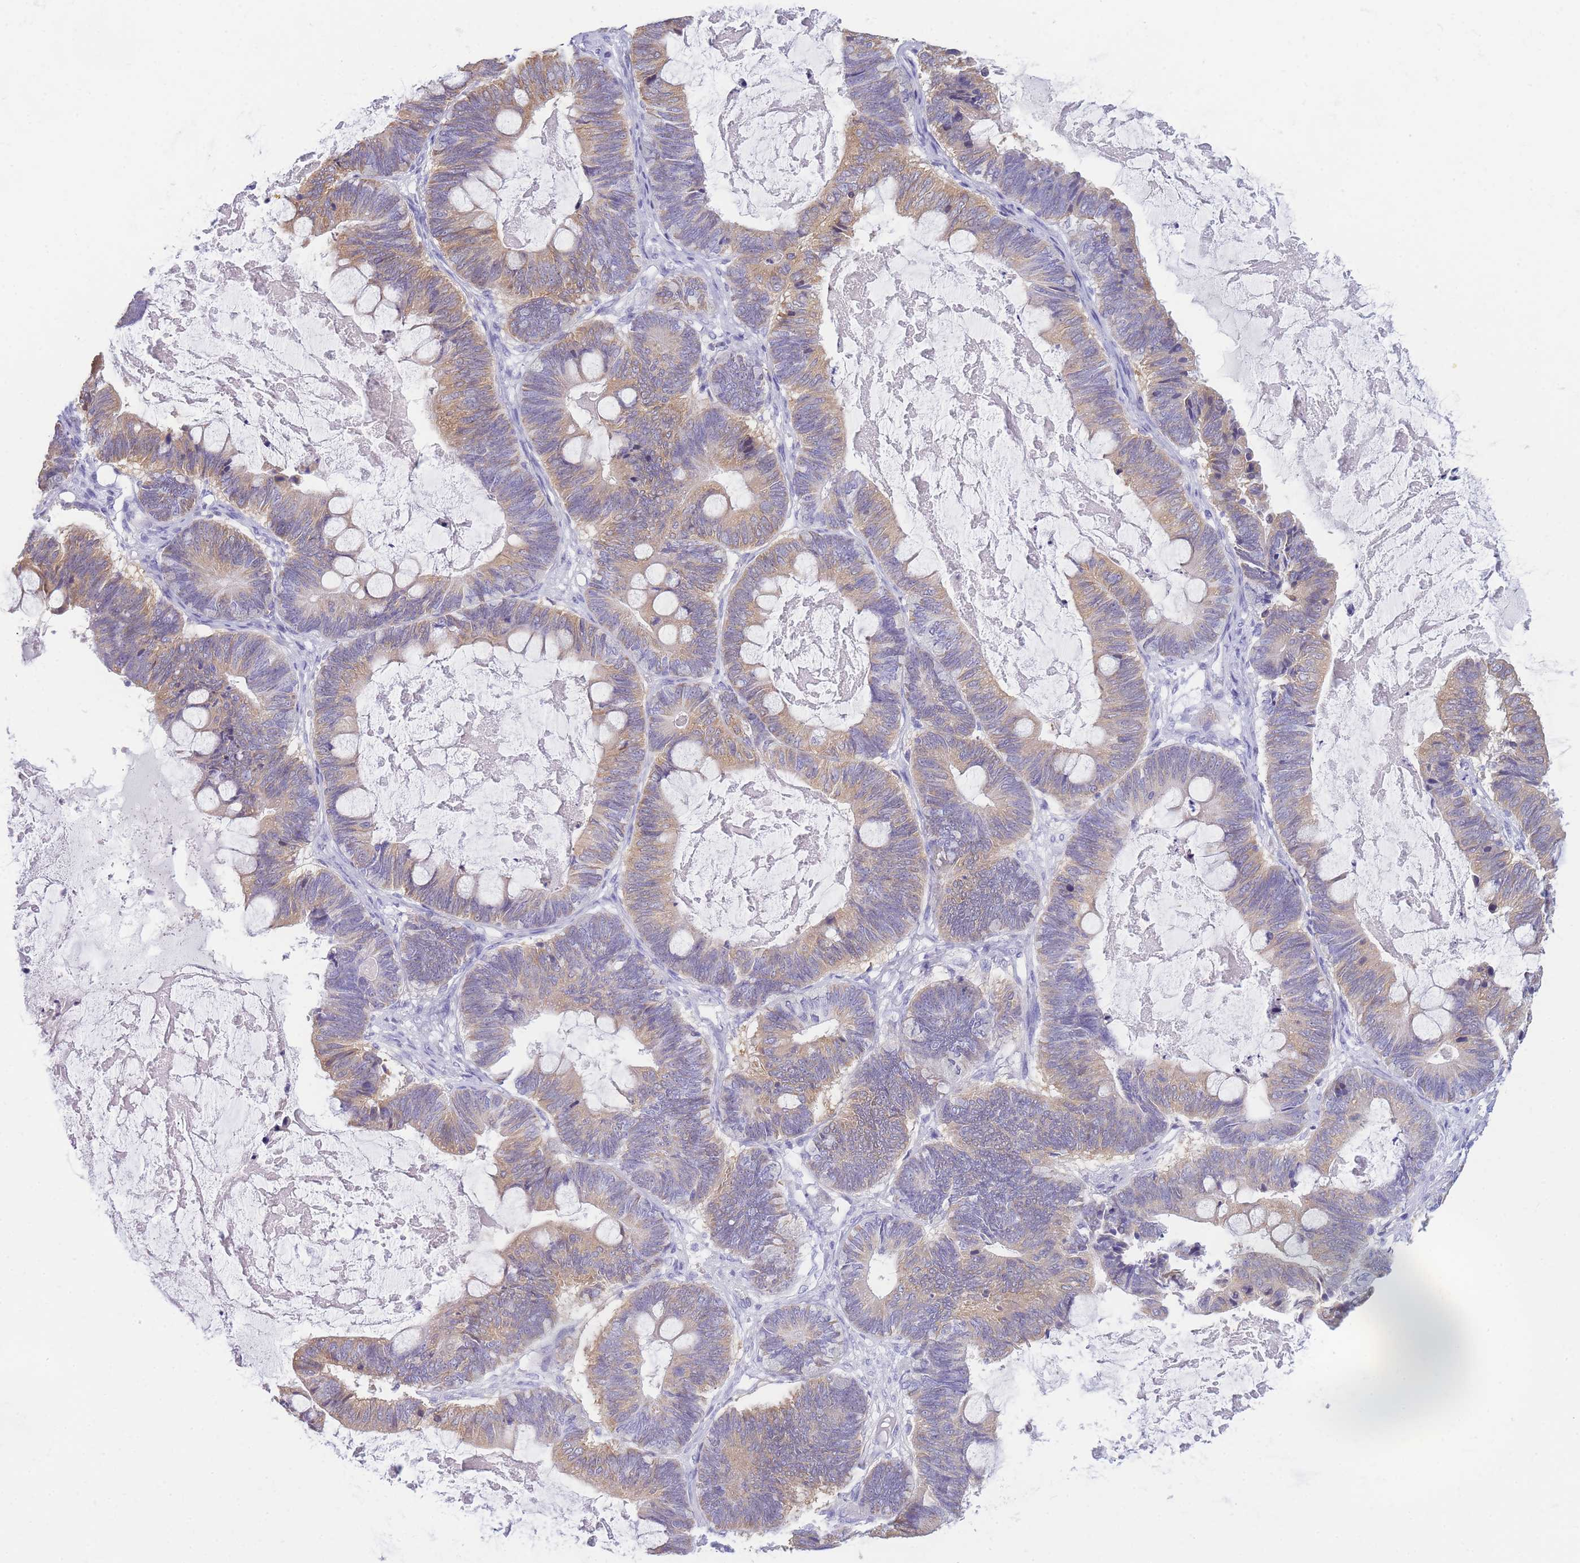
{"staining": {"intensity": "moderate", "quantity": ">75%", "location": "cytoplasmic/membranous"}, "tissue": "ovarian cancer", "cell_type": "Tumor cells", "image_type": "cancer", "snomed": [{"axis": "morphology", "description": "Cystadenocarcinoma, mucinous, NOS"}, {"axis": "topography", "description": "Ovary"}], "caption": "Tumor cells reveal moderate cytoplasmic/membranous staining in about >75% of cells in mucinous cystadenocarcinoma (ovarian). (Stains: DAB in brown, nuclei in blue, Microscopy: brightfield microscopy at high magnification).", "gene": "DHRS11", "patient": {"sex": "female", "age": 61}}